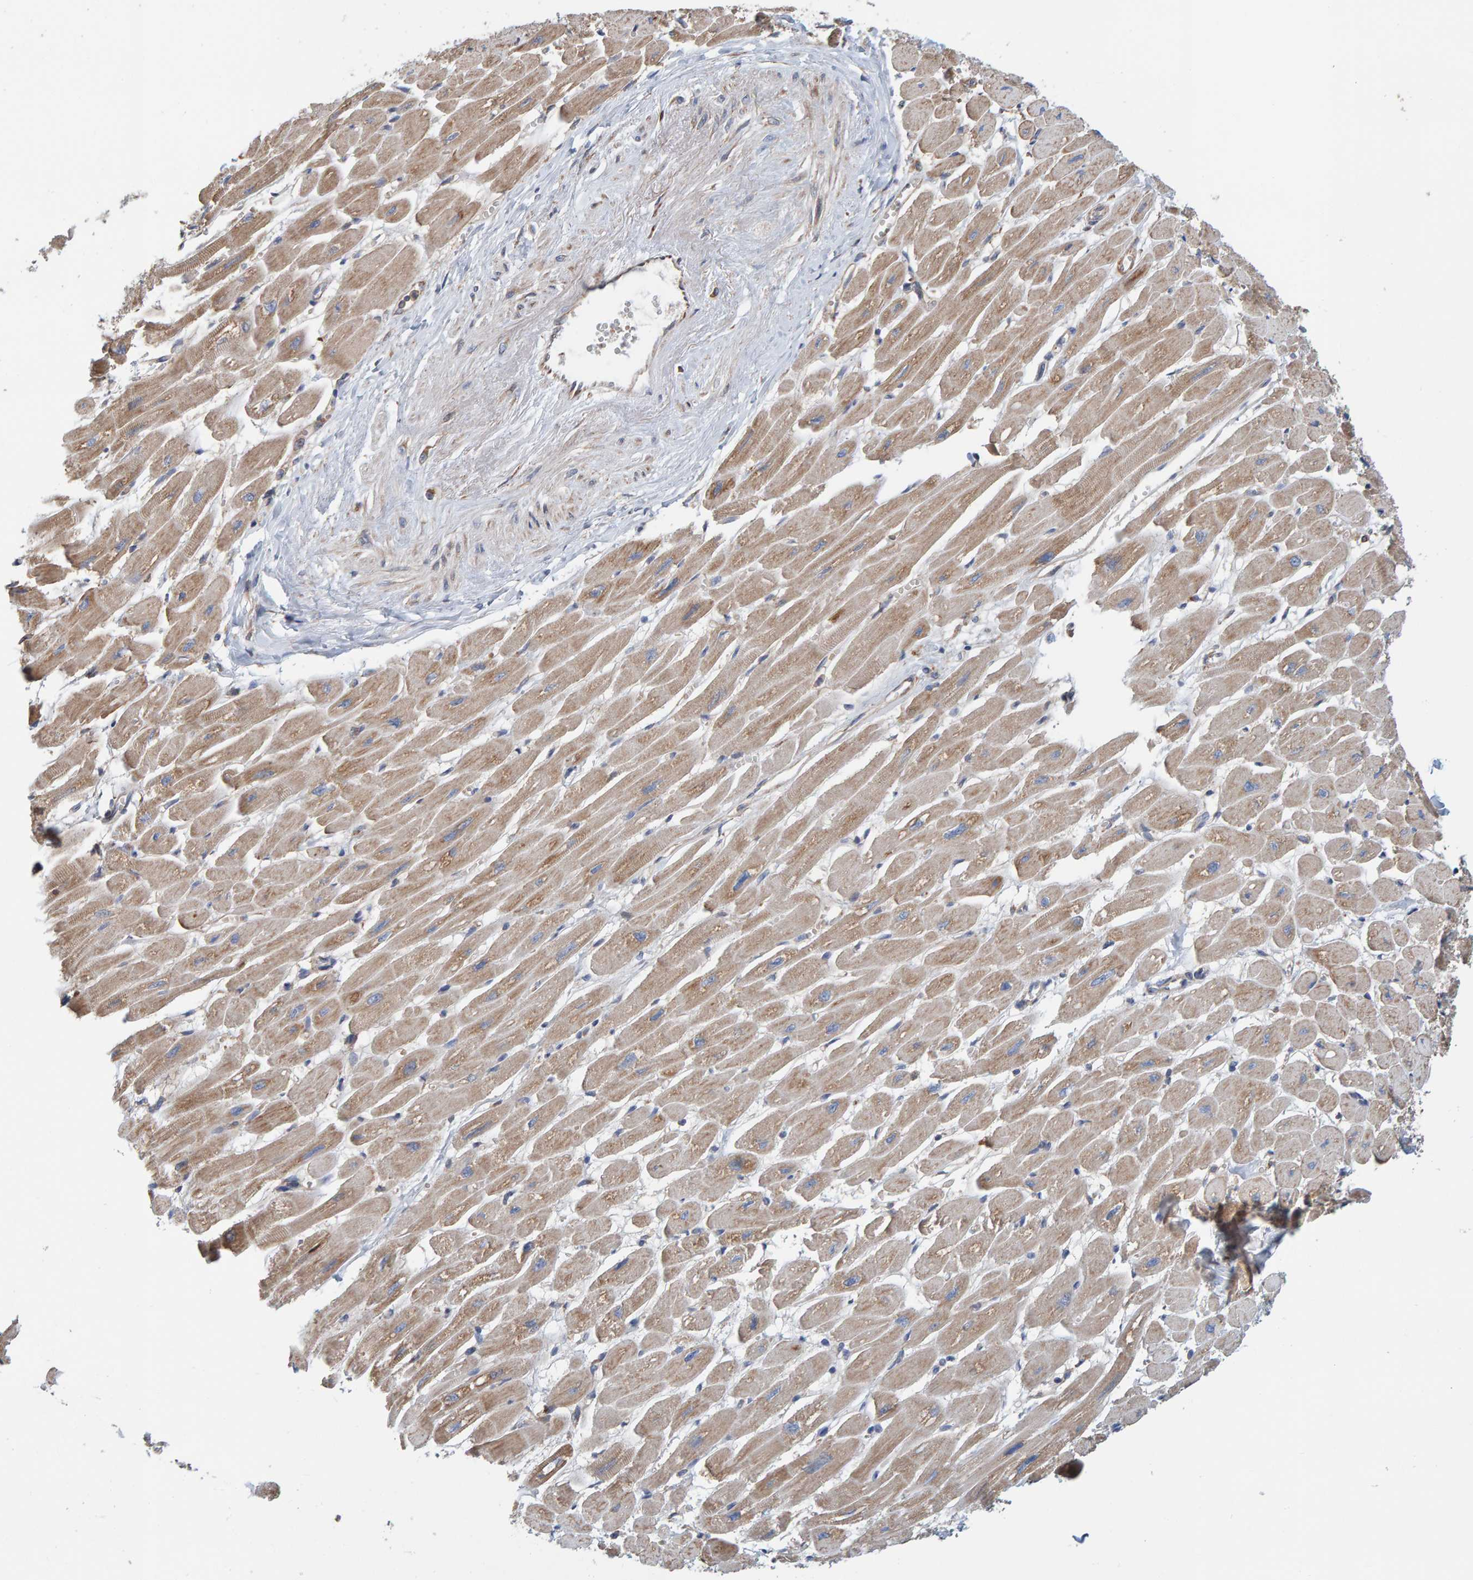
{"staining": {"intensity": "moderate", "quantity": "25%-75%", "location": "cytoplasmic/membranous"}, "tissue": "heart muscle", "cell_type": "Cardiomyocytes", "image_type": "normal", "snomed": [{"axis": "morphology", "description": "Normal tissue, NOS"}, {"axis": "topography", "description": "Heart"}], "caption": "High-power microscopy captured an immunohistochemistry image of benign heart muscle, revealing moderate cytoplasmic/membranous staining in about 25%-75% of cardiomyocytes. The staining was performed using DAB (3,3'-diaminobenzidine) to visualize the protein expression in brown, while the nuclei were stained in blue with hematoxylin (Magnification: 20x).", "gene": "MRPL45", "patient": {"sex": "female", "age": 54}}